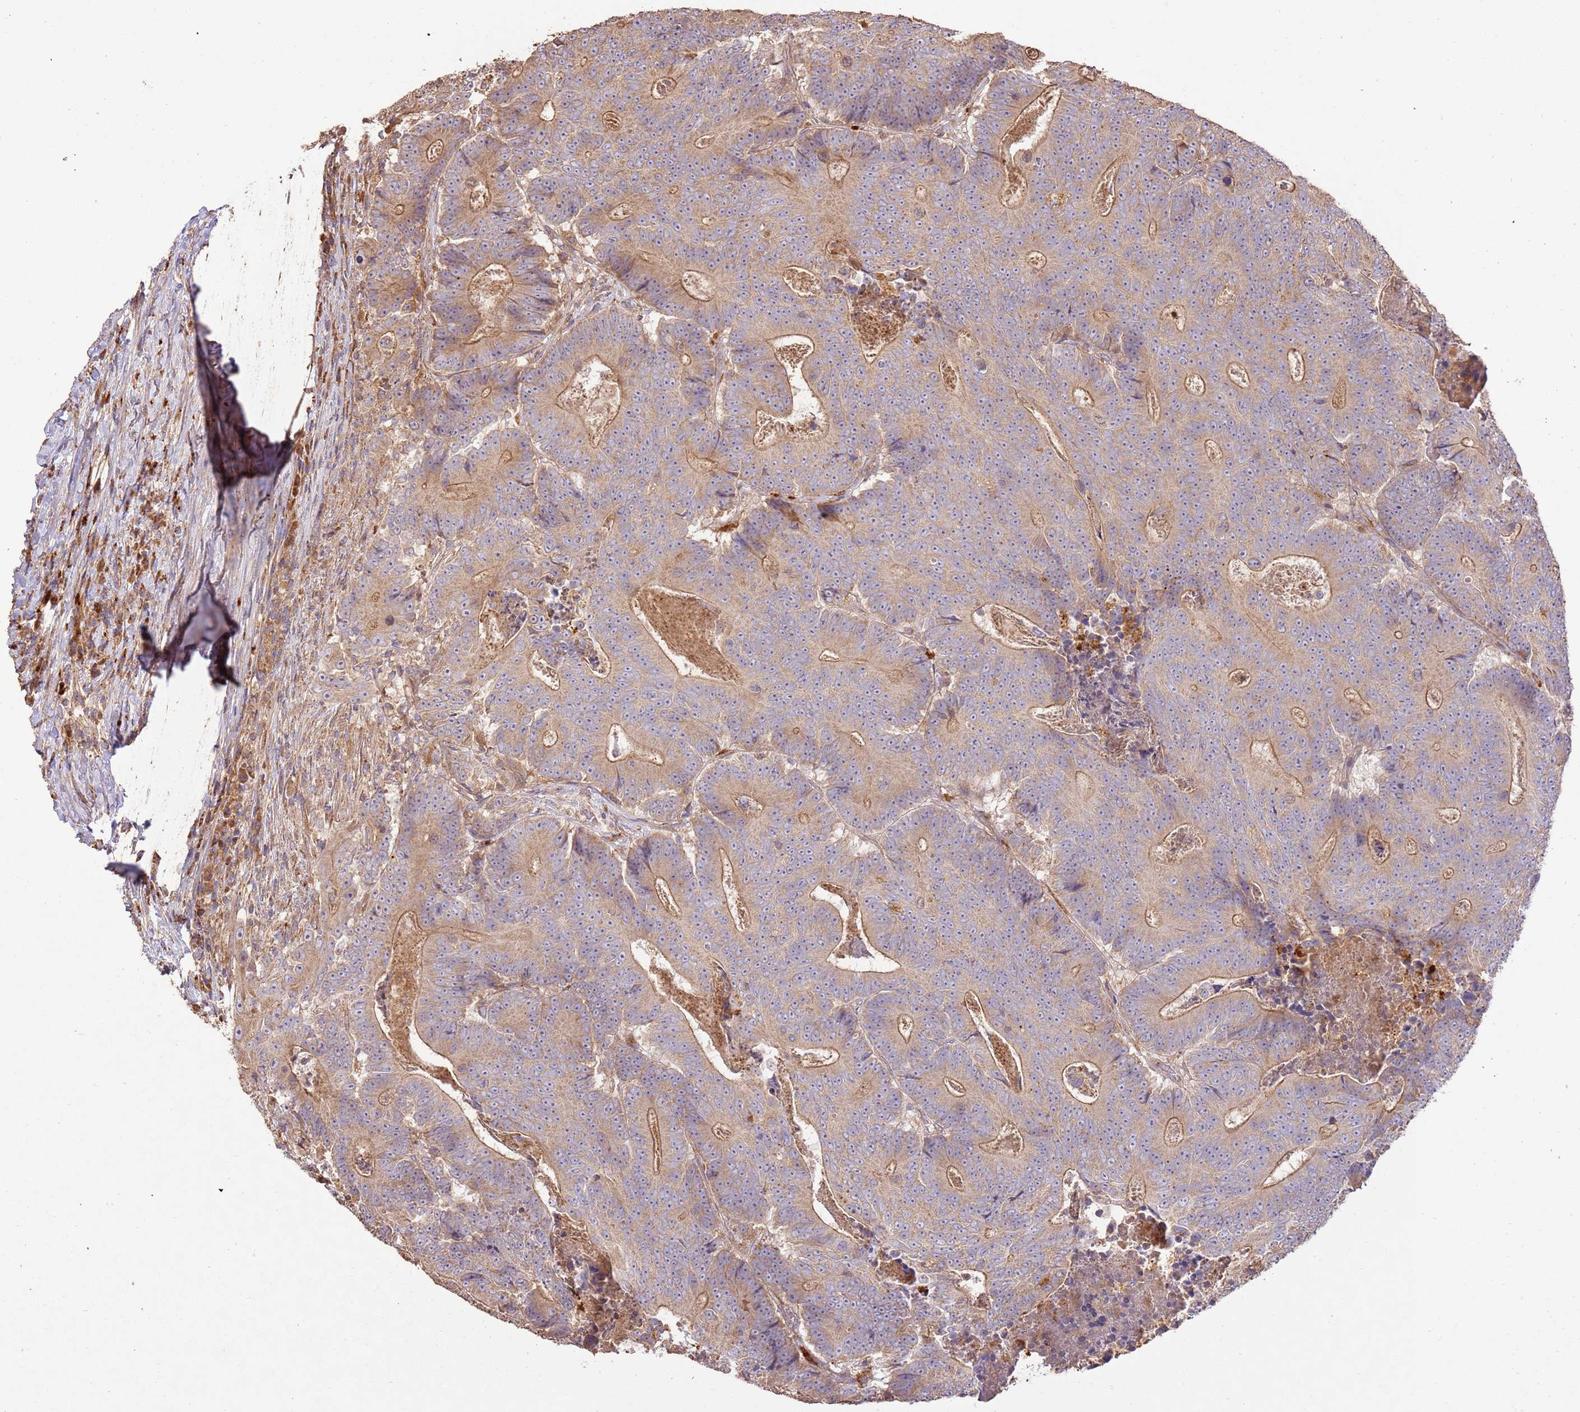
{"staining": {"intensity": "moderate", "quantity": "25%-75%", "location": "cytoplasmic/membranous"}, "tissue": "colorectal cancer", "cell_type": "Tumor cells", "image_type": "cancer", "snomed": [{"axis": "morphology", "description": "Adenocarcinoma, NOS"}, {"axis": "topography", "description": "Colon"}], "caption": "DAB (3,3'-diaminobenzidine) immunohistochemical staining of colorectal adenocarcinoma displays moderate cytoplasmic/membranous protein staining in approximately 25%-75% of tumor cells.", "gene": "CEP55", "patient": {"sex": "male", "age": 83}}